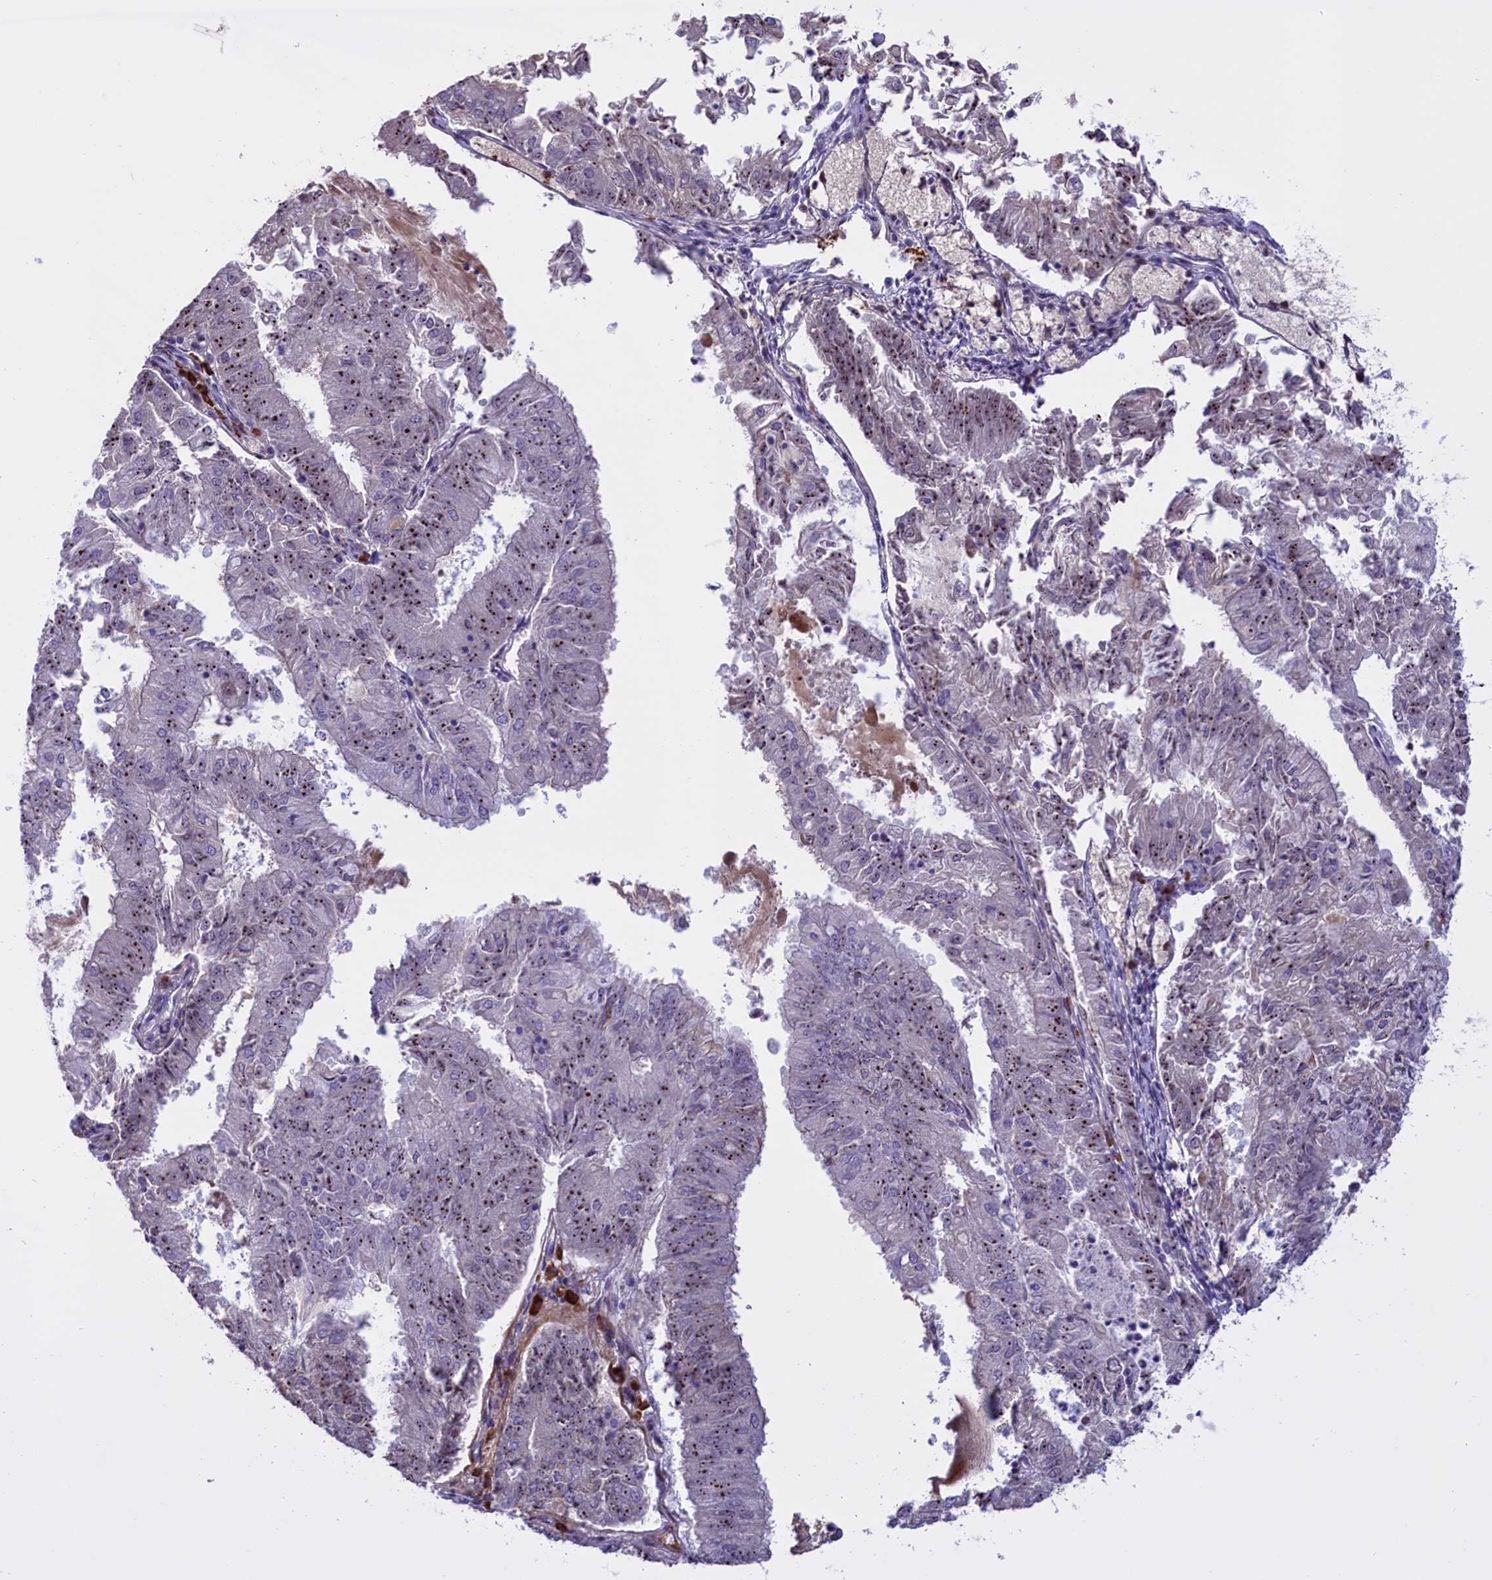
{"staining": {"intensity": "strong", "quantity": "25%-75%", "location": "nuclear"}, "tissue": "endometrial cancer", "cell_type": "Tumor cells", "image_type": "cancer", "snomed": [{"axis": "morphology", "description": "Adenocarcinoma, NOS"}, {"axis": "topography", "description": "Endometrium"}], "caption": "A histopathology image of endometrial cancer (adenocarcinoma) stained for a protein demonstrates strong nuclear brown staining in tumor cells. The staining is performed using DAB (3,3'-diaminobenzidine) brown chromogen to label protein expression. The nuclei are counter-stained blue using hematoxylin.", "gene": "TBL3", "patient": {"sex": "female", "age": 57}}